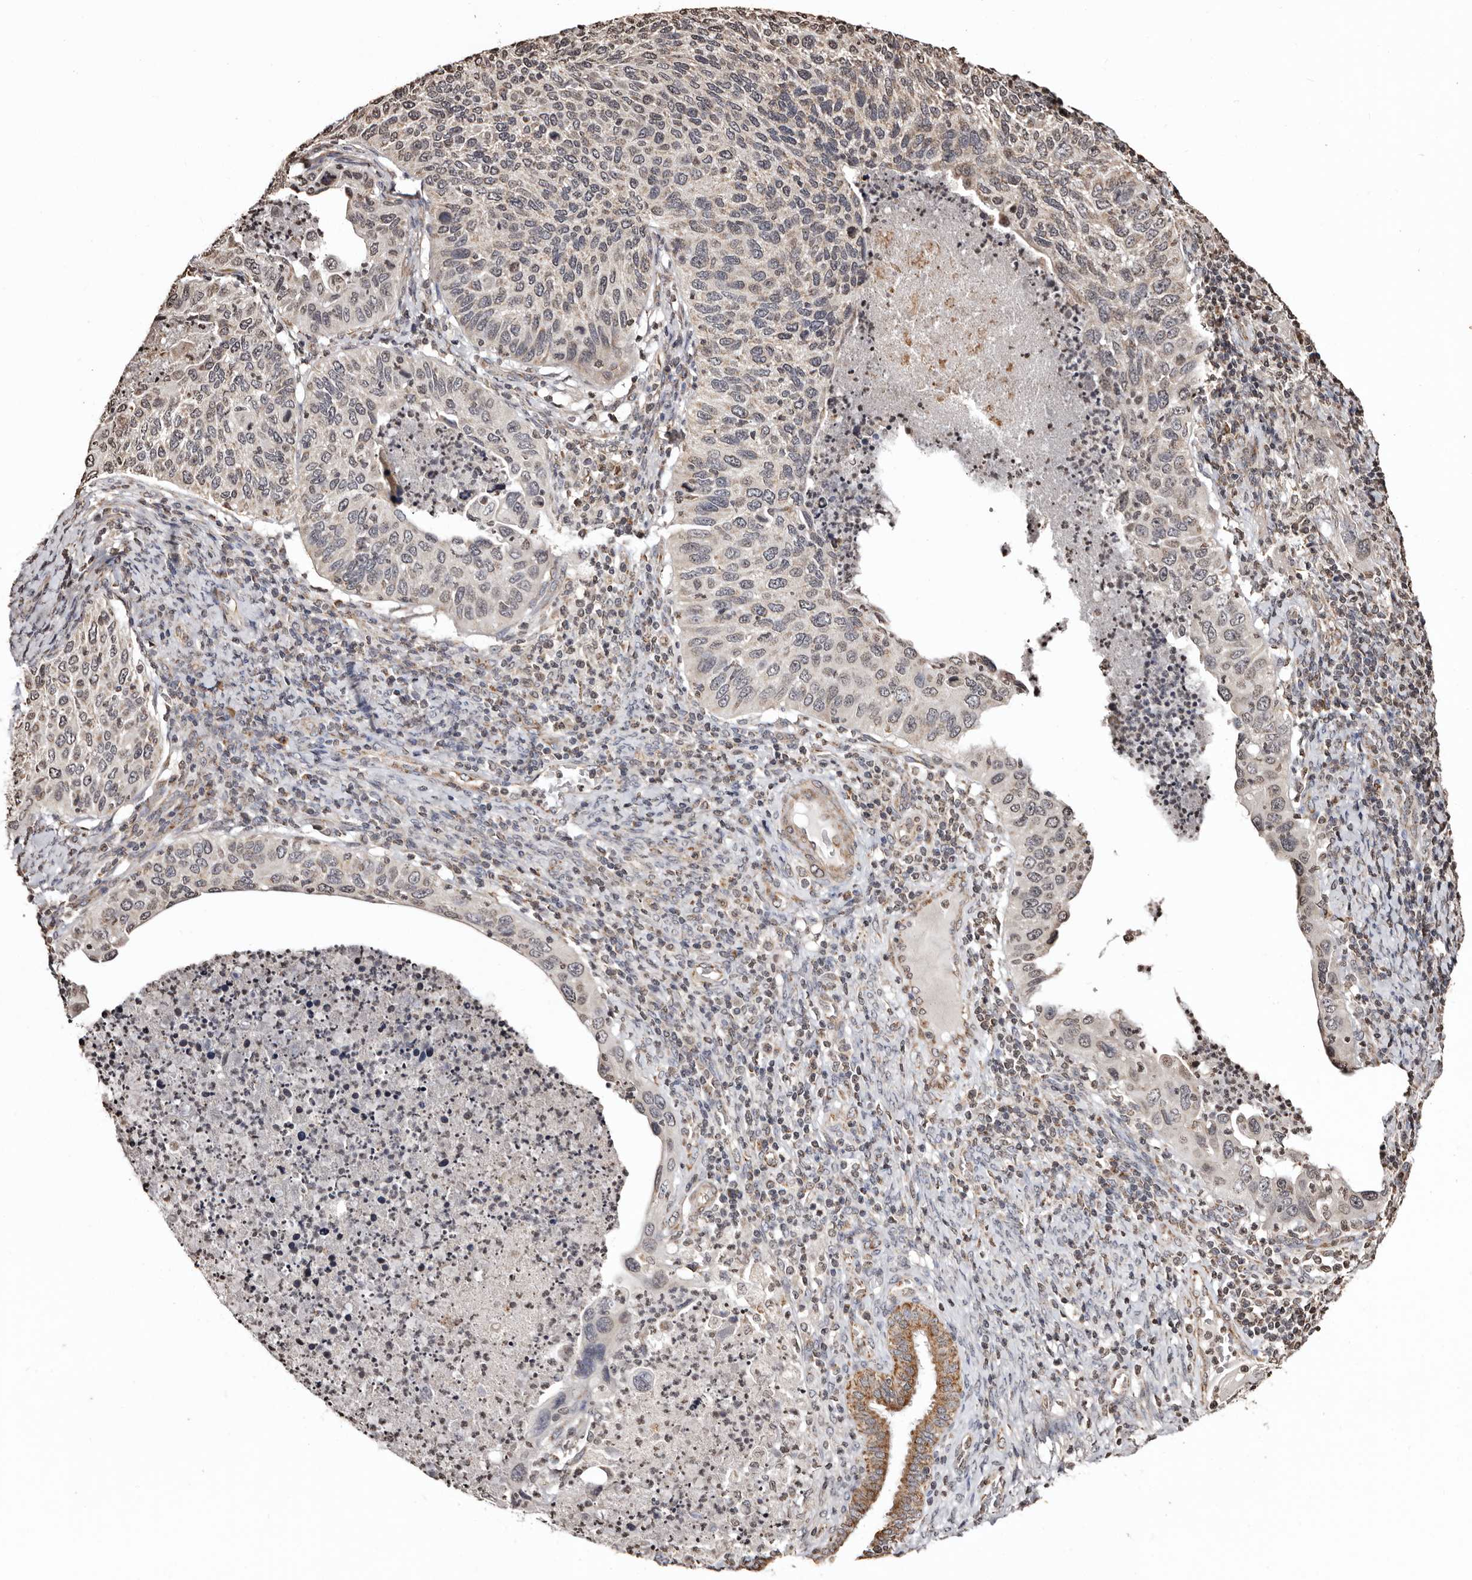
{"staining": {"intensity": "negative", "quantity": "none", "location": "none"}, "tissue": "cervical cancer", "cell_type": "Tumor cells", "image_type": "cancer", "snomed": [{"axis": "morphology", "description": "Squamous cell carcinoma, NOS"}, {"axis": "topography", "description": "Cervix"}], "caption": "This is an IHC image of human cervical cancer (squamous cell carcinoma). There is no positivity in tumor cells.", "gene": "CCDC190", "patient": {"sex": "female", "age": 38}}